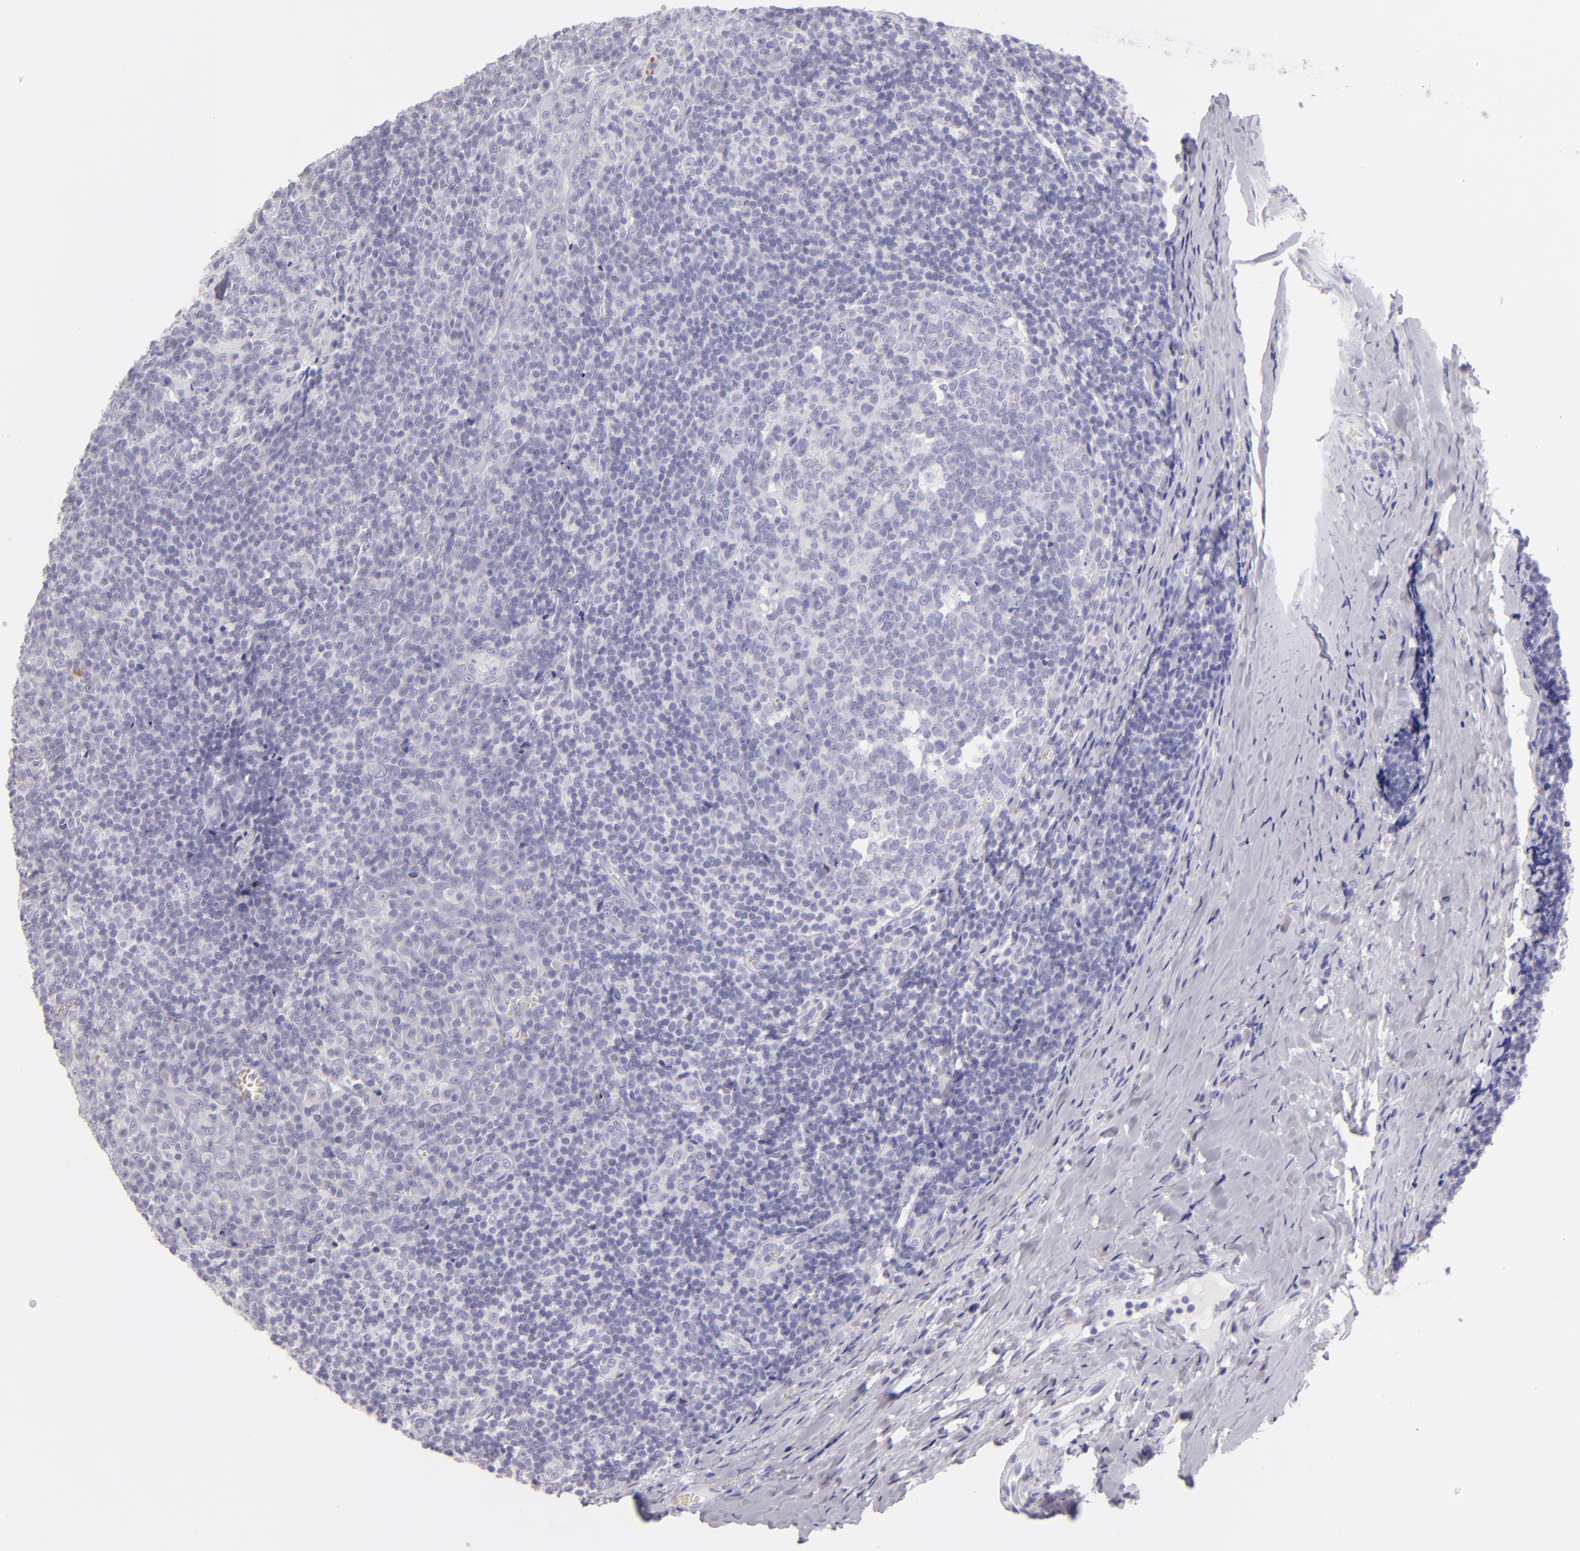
{"staining": {"intensity": "negative", "quantity": "none", "location": "none"}, "tissue": "tonsil", "cell_type": "Germinal center cells", "image_type": "normal", "snomed": [{"axis": "morphology", "description": "Normal tissue, NOS"}, {"axis": "topography", "description": "Tonsil"}], "caption": "Photomicrograph shows no significant protein expression in germinal center cells of unremarkable tonsil. The staining was performed using DAB to visualize the protein expression in brown, while the nuclei were stained in blue with hematoxylin (Magnification: 20x).", "gene": "MUC5AC", "patient": {"sex": "male", "age": 31}}